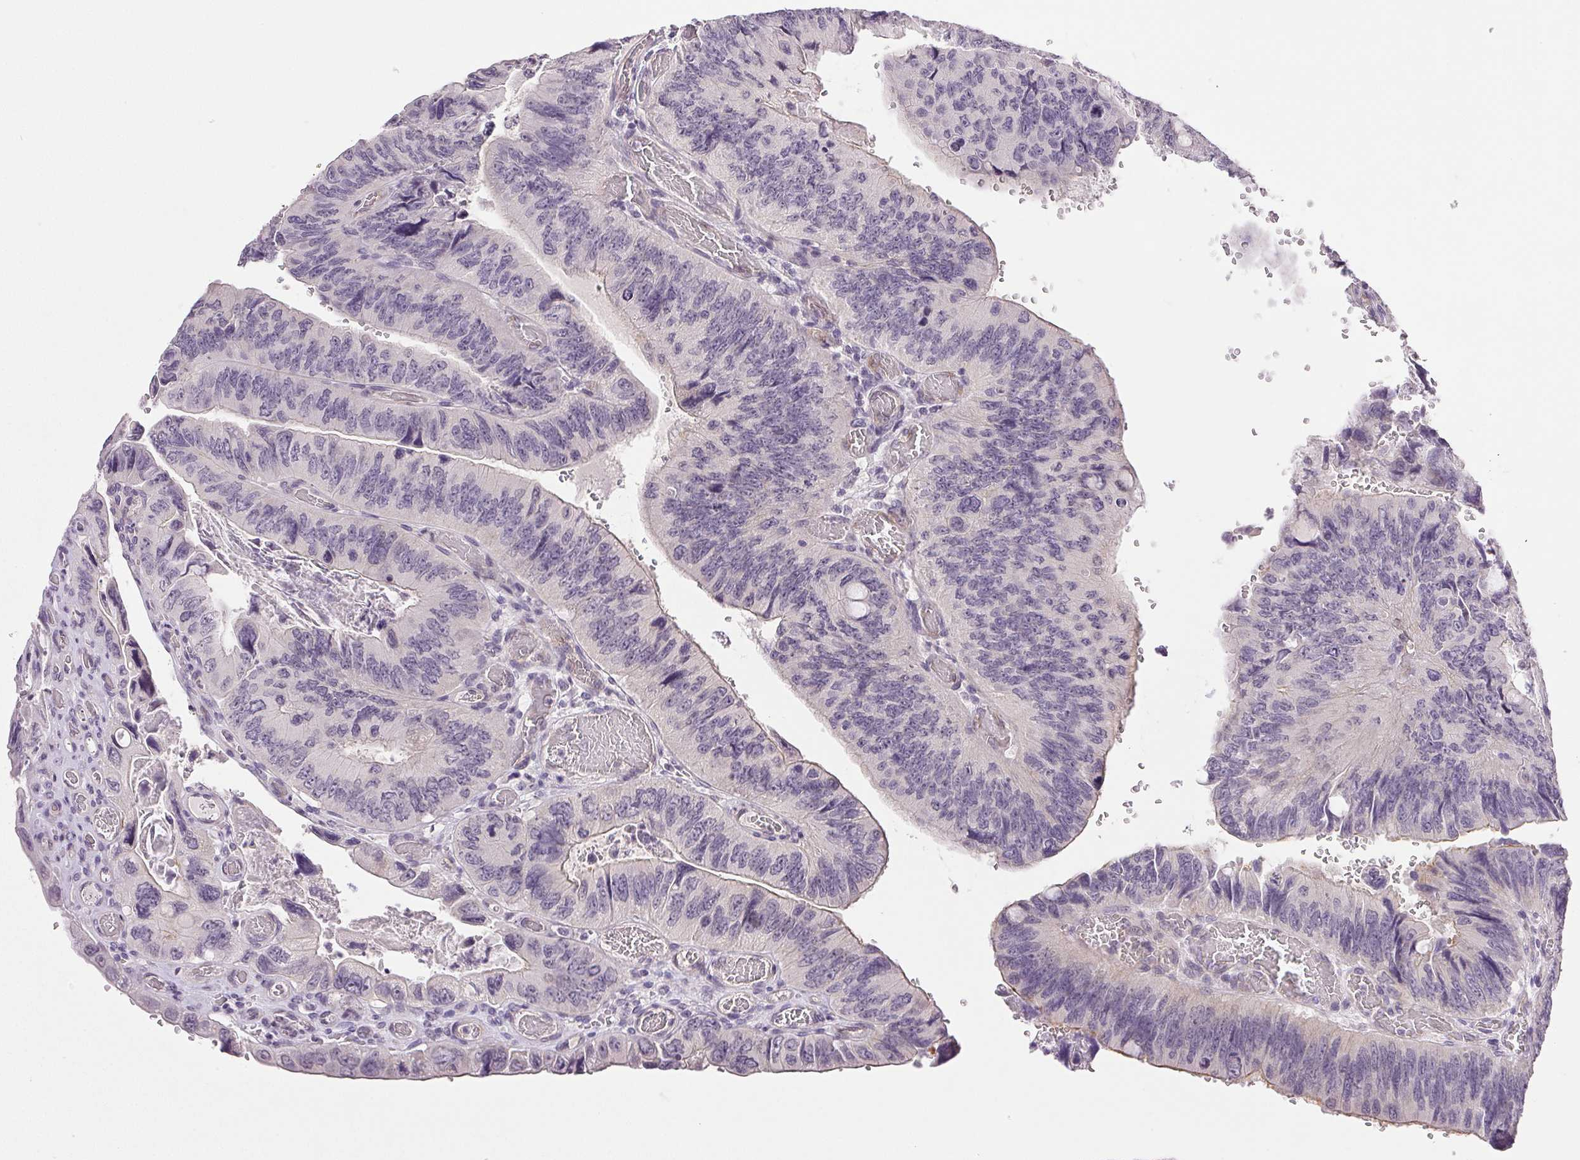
{"staining": {"intensity": "negative", "quantity": "none", "location": "none"}, "tissue": "colorectal cancer", "cell_type": "Tumor cells", "image_type": "cancer", "snomed": [{"axis": "morphology", "description": "Adenocarcinoma, NOS"}, {"axis": "topography", "description": "Colon"}], "caption": "An immunohistochemistry (IHC) photomicrograph of colorectal adenocarcinoma is shown. There is no staining in tumor cells of colorectal adenocarcinoma. (Immunohistochemistry, brightfield microscopy, high magnification).", "gene": "PLCB1", "patient": {"sex": "female", "age": 84}}